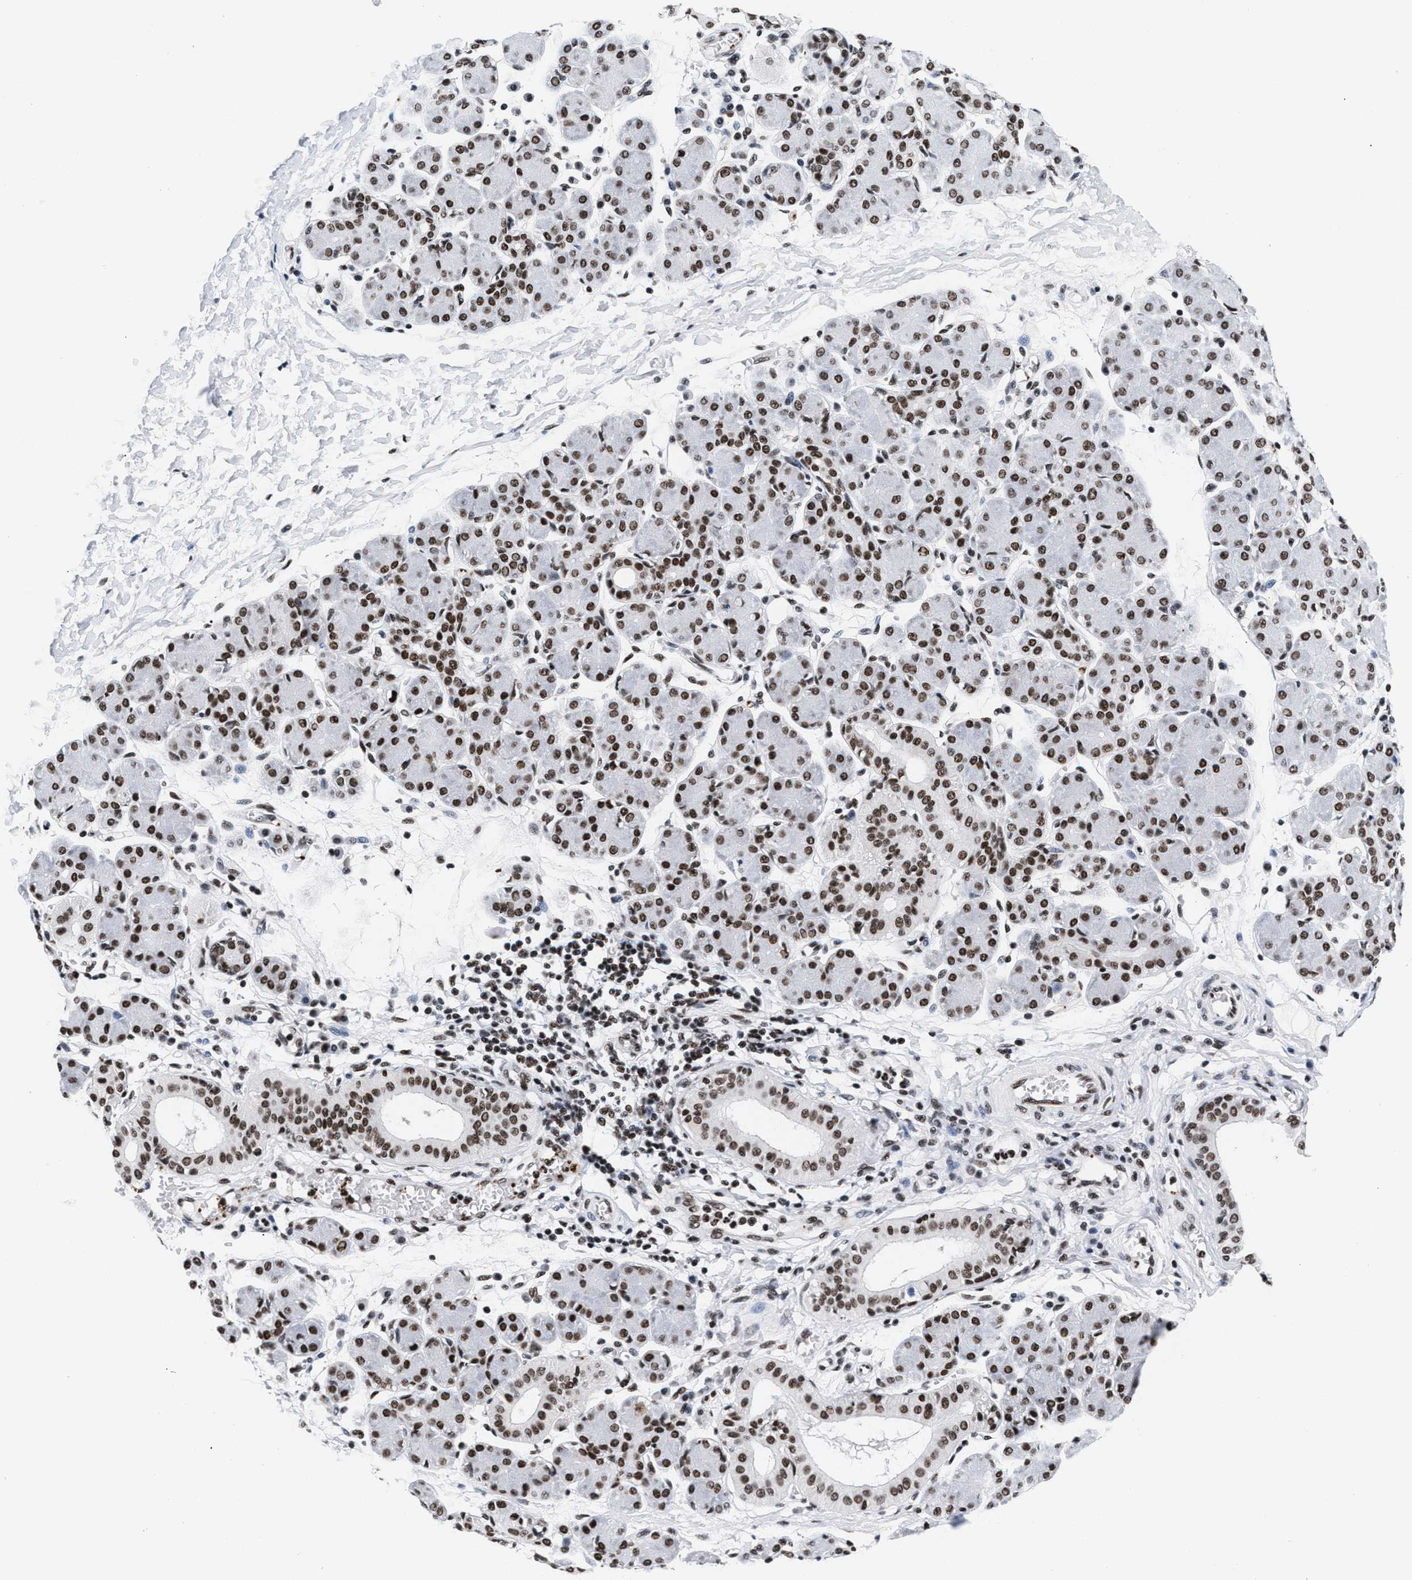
{"staining": {"intensity": "moderate", "quantity": ">75%", "location": "nuclear"}, "tissue": "salivary gland", "cell_type": "Glandular cells", "image_type": "normal", "snomed": [{"axis": "morphology", "description": "Normal tissue, NOS"}, {"axis": "morphology", "description": "Inflammation, NOS"}, {"axis": "topography", "description": "Lymph node"}, {"axis": "topography", "description": "Salivary gland"}], "caption": "Salivary gland was stained to show a protein in brown. There is medium levels of moderate nuclear staining in about >75% of glandular cells. The staining was performed using DAB, with brown indicating positive protein expression. Nuclei are stained blue with hematoxylin.", "gene": "RAD21", "patient": {"sex": "male", "age": 3}}